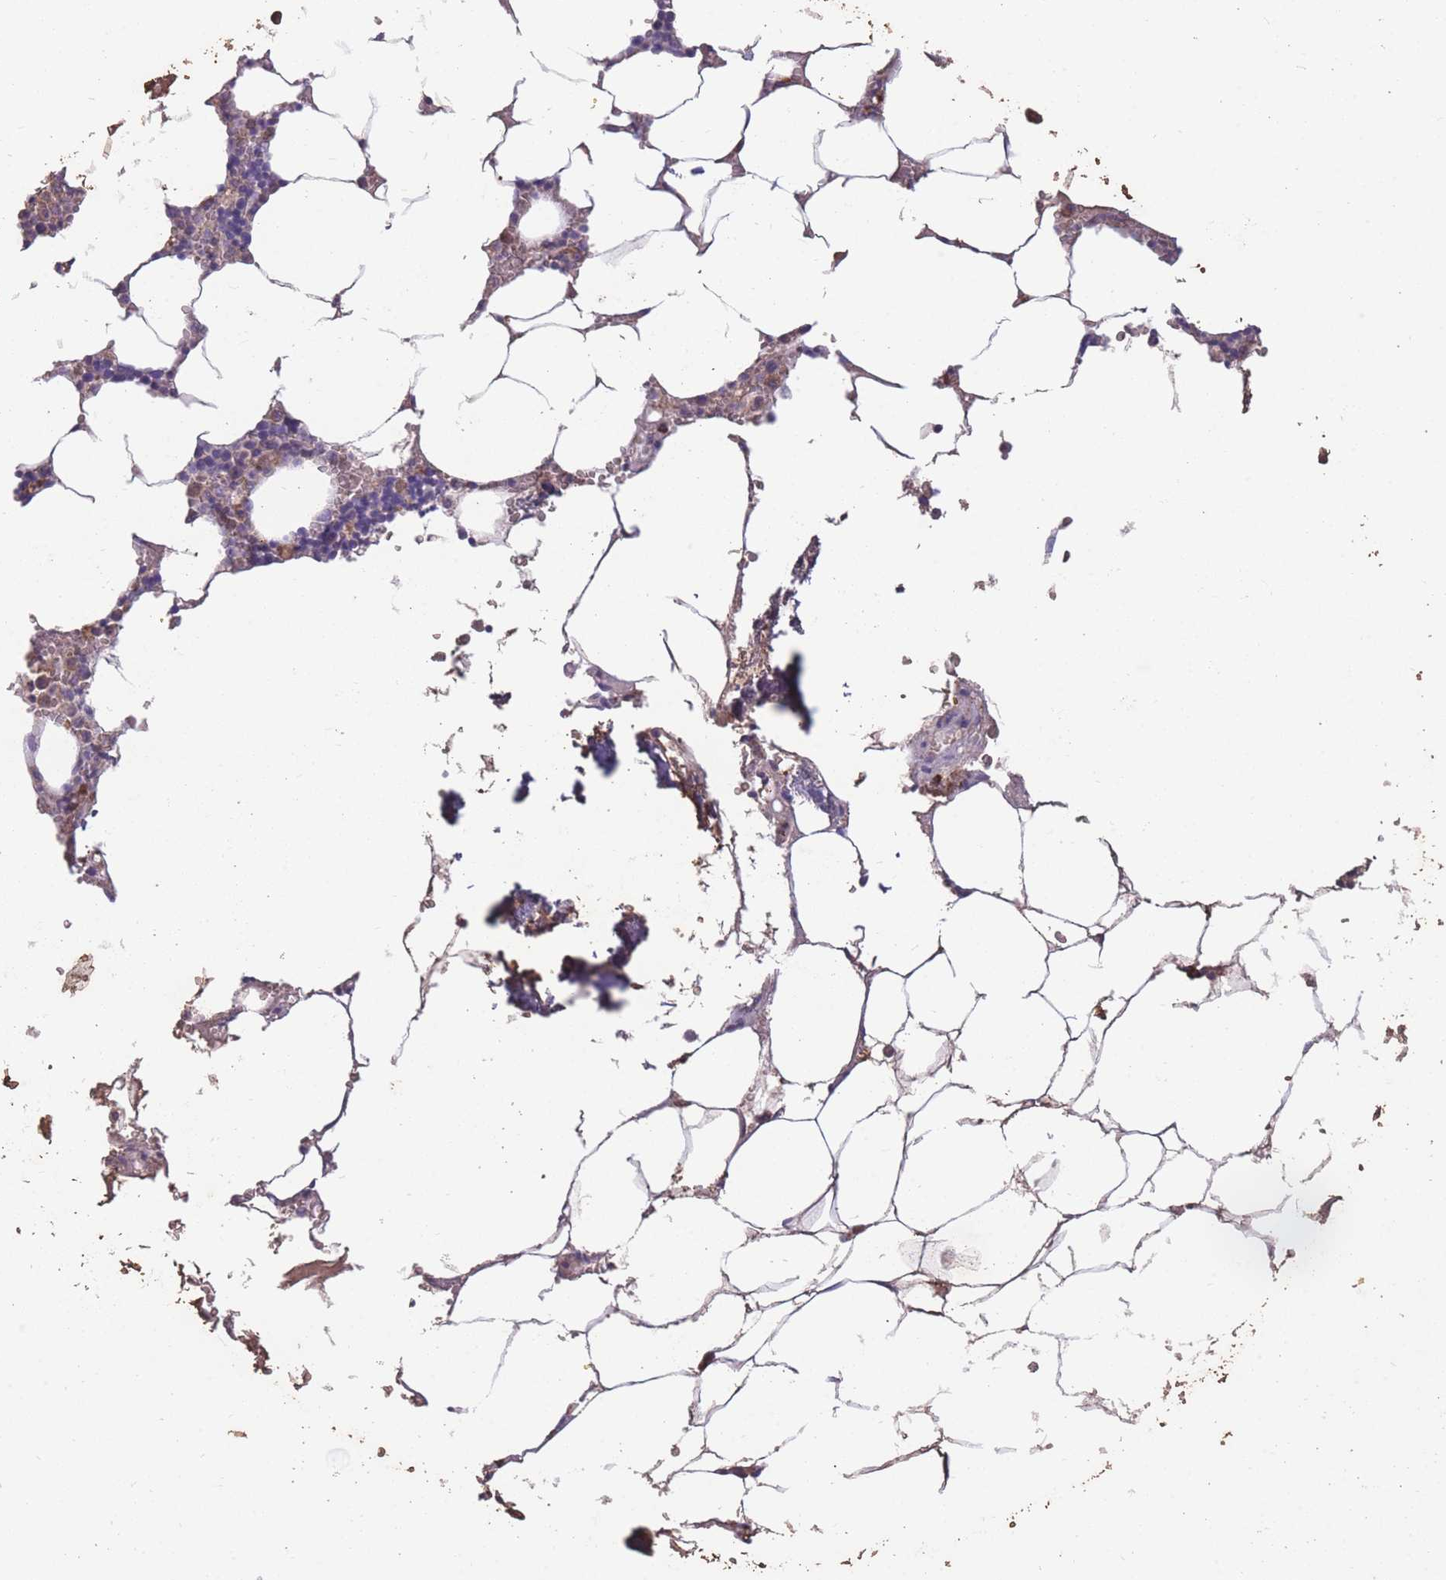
{"staining": {"intensity": "weak", "quantity": "25%-75%", "location": "cytoplasmic/membranous"}, "tissue": "bone marrow", "cell_type": "Hematopoietic cells", "image_type": "normal", "snomed": [{"axis": "morphology", "description": "Normal tissue, NOS"}, {"axis": "topography", "description": "Bone marrow"}], "caption": "The immunohistochemical stain highlights weak cytoplasmic/membranous expression in hematopoietic cells of normal bone marrow. (DAB IHC, brown staining for protein, blue staining for nuclei).", "gene": "STIM2", "patient": {"sex": "male", "age": 70}}